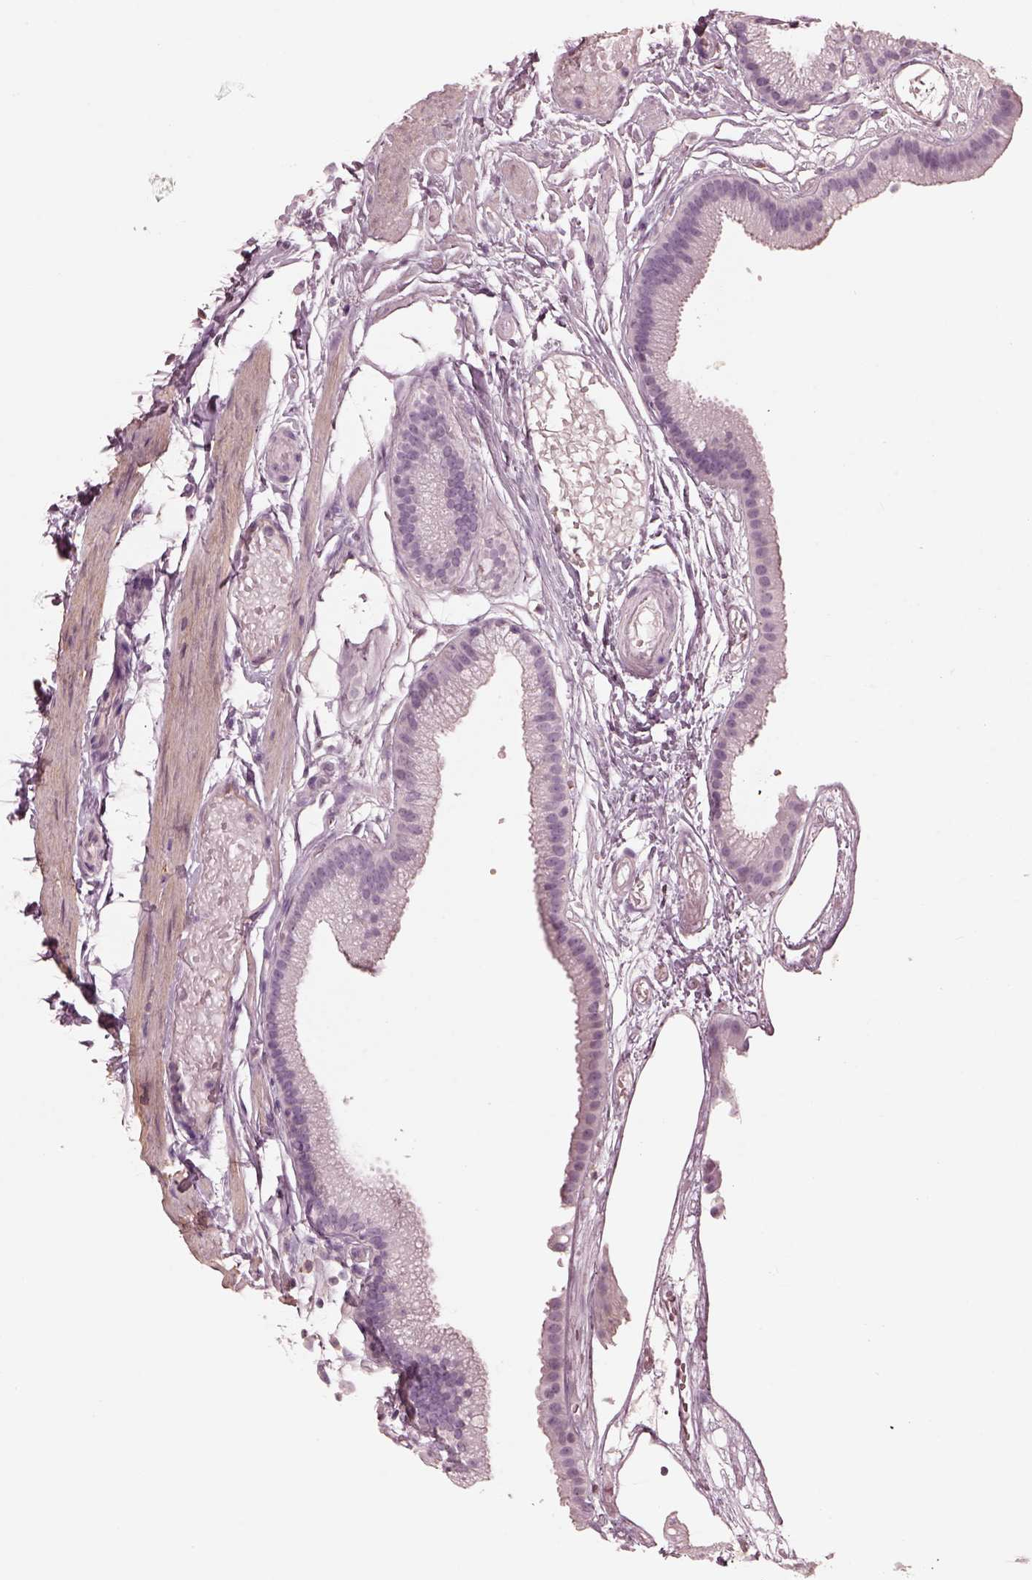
{"staining": {"intensity": "negative", "quantity": "none", "location": "none"}, "tissue": "gallbladder", "cell_type": "Glandular cells", "image_type": "normal", "snomed": [{"axis": "morphology", "description": "Normal tissue, NOS"}, {"axis": "topography", "description": "Gallbladder"}], "caption": "Immunohistochemistry (IHC) photomicrograph of normal human gallbladder stained for a protein (brown), which reveals no expression in glandular cells.", "gene": "EIF4E1B", "patient": {"sex": "female", "age": 45}}